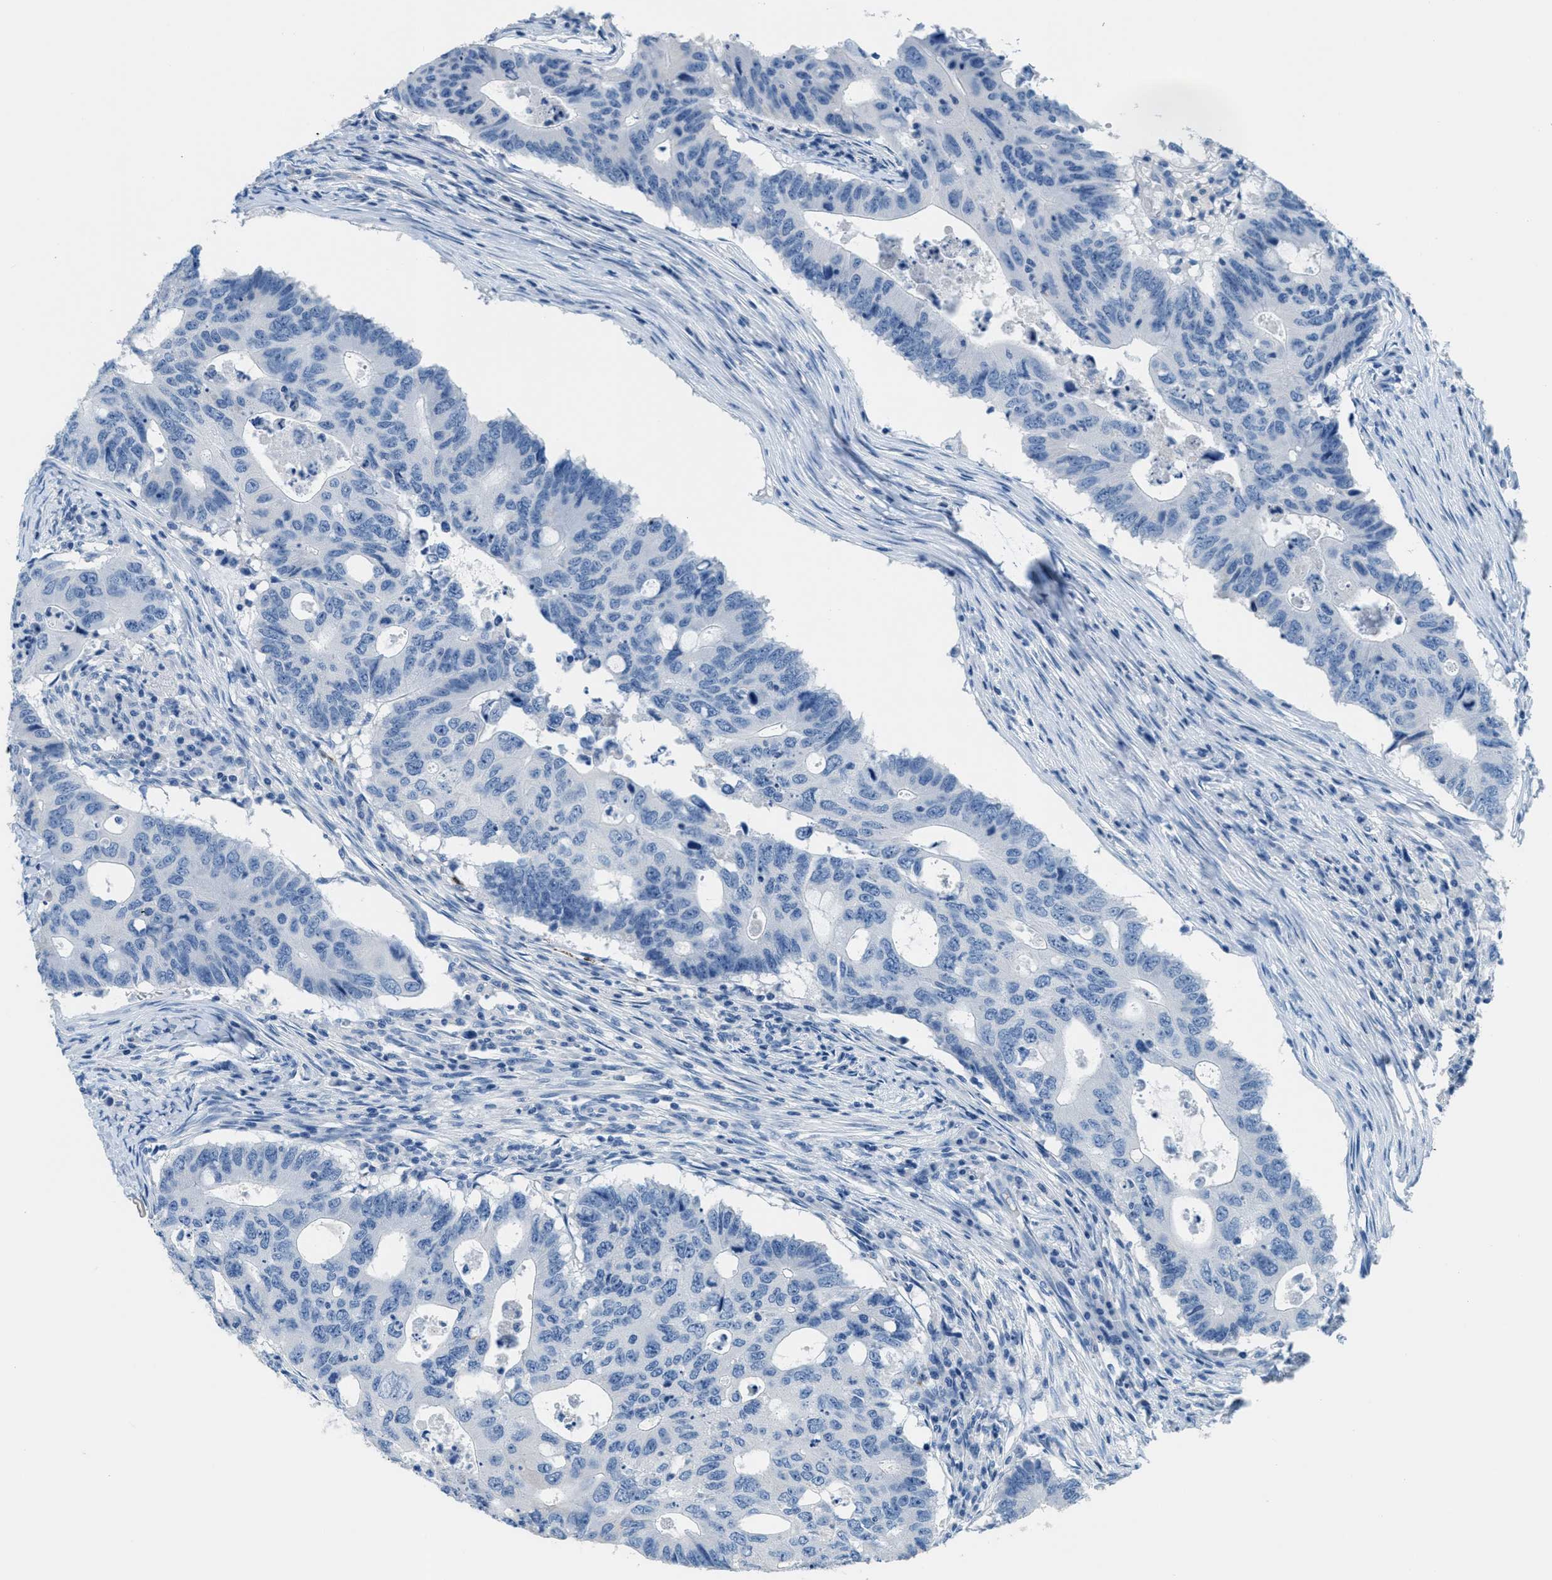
{"staining": {"intensity": "negative", "quantity": "none", "location": "none"}, "tissue": "colorectal cancer", "cell_type": "Tumor cells", "image_type": "cancer", "snomed": [{"axis": "morphology", "description": "Adenocarcinoma, NOS"}, {"axis": "topography", "description": "Colon"}], "caption": "Tumor cells show no significant positivity in adenocarcinoma (colorectal).", "gene": "MGARP", "patient": {"sex": "male", "age": 71}}